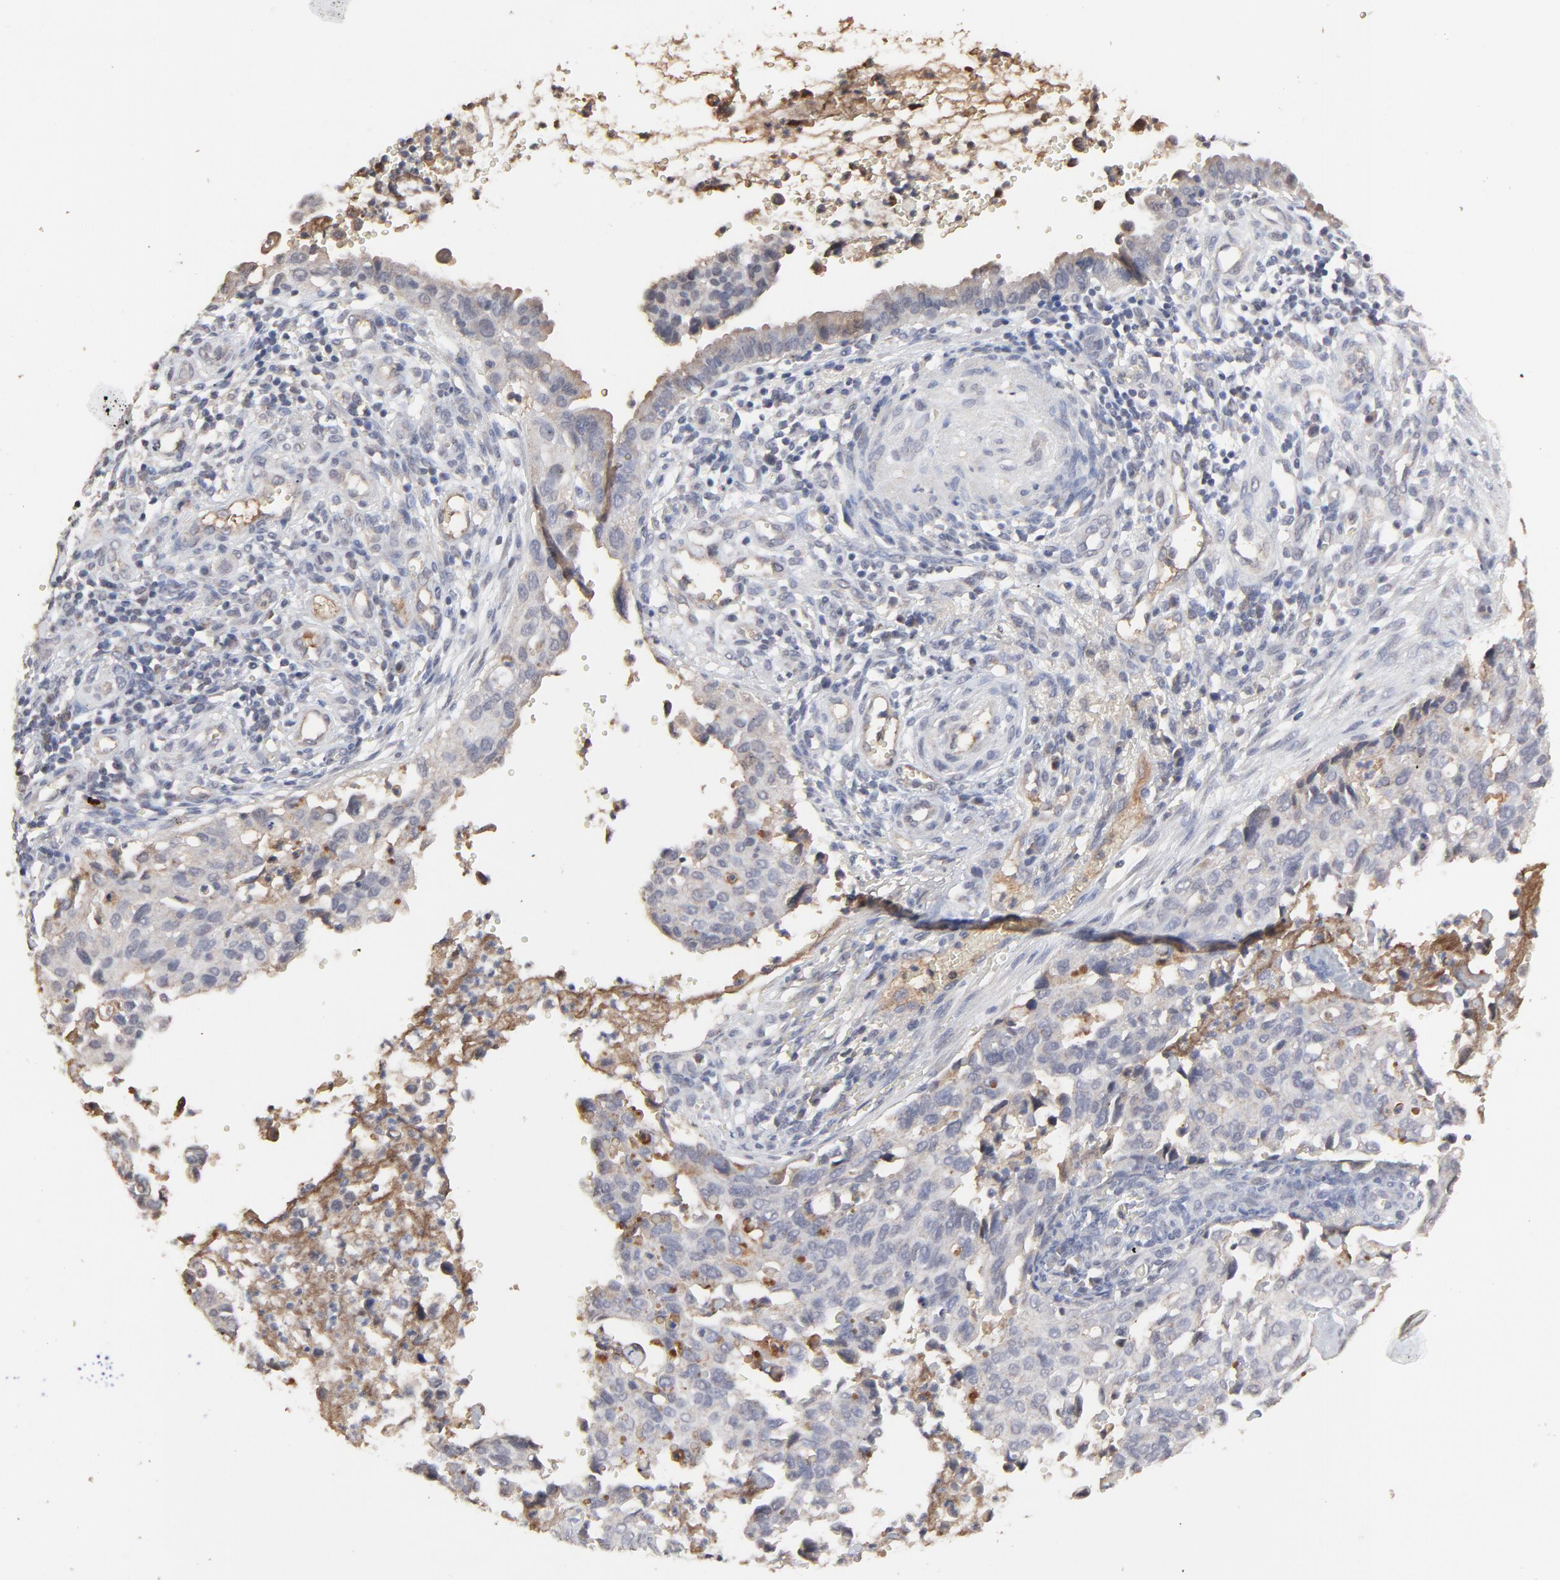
{"staining": {"intensity": "weak", "quantity": "<25%", "location": "cytoplasmic/membranous"}, "tissue": "cervical cancer", "cell_type": "Tumor cells", "image_type": "cancer", "snomed": [{"axis": "morphology", "description": "Normal tissue, NOS"}, {"axis": "morphology", "description": "Squamous cell carcinoma, NOS"}, {"axis": "topography", "description": "Cervix"}], "caption": "Immunohistochemistry (IHC) photomicrograph of neoplastic tissue: cervical cancer (squamous cell carcinoma) stained with DAB reveals no significant protein expression in tumor cells. The staining was performed using DAB (3,3'-diaminobenzidine) to visualize the protein expression in brown, while the nuclei were stained in blue with hematoxylin (Magnification: 20x).", "gene": "VPREB3", "patient": {"sex": "female", "age": 45}}